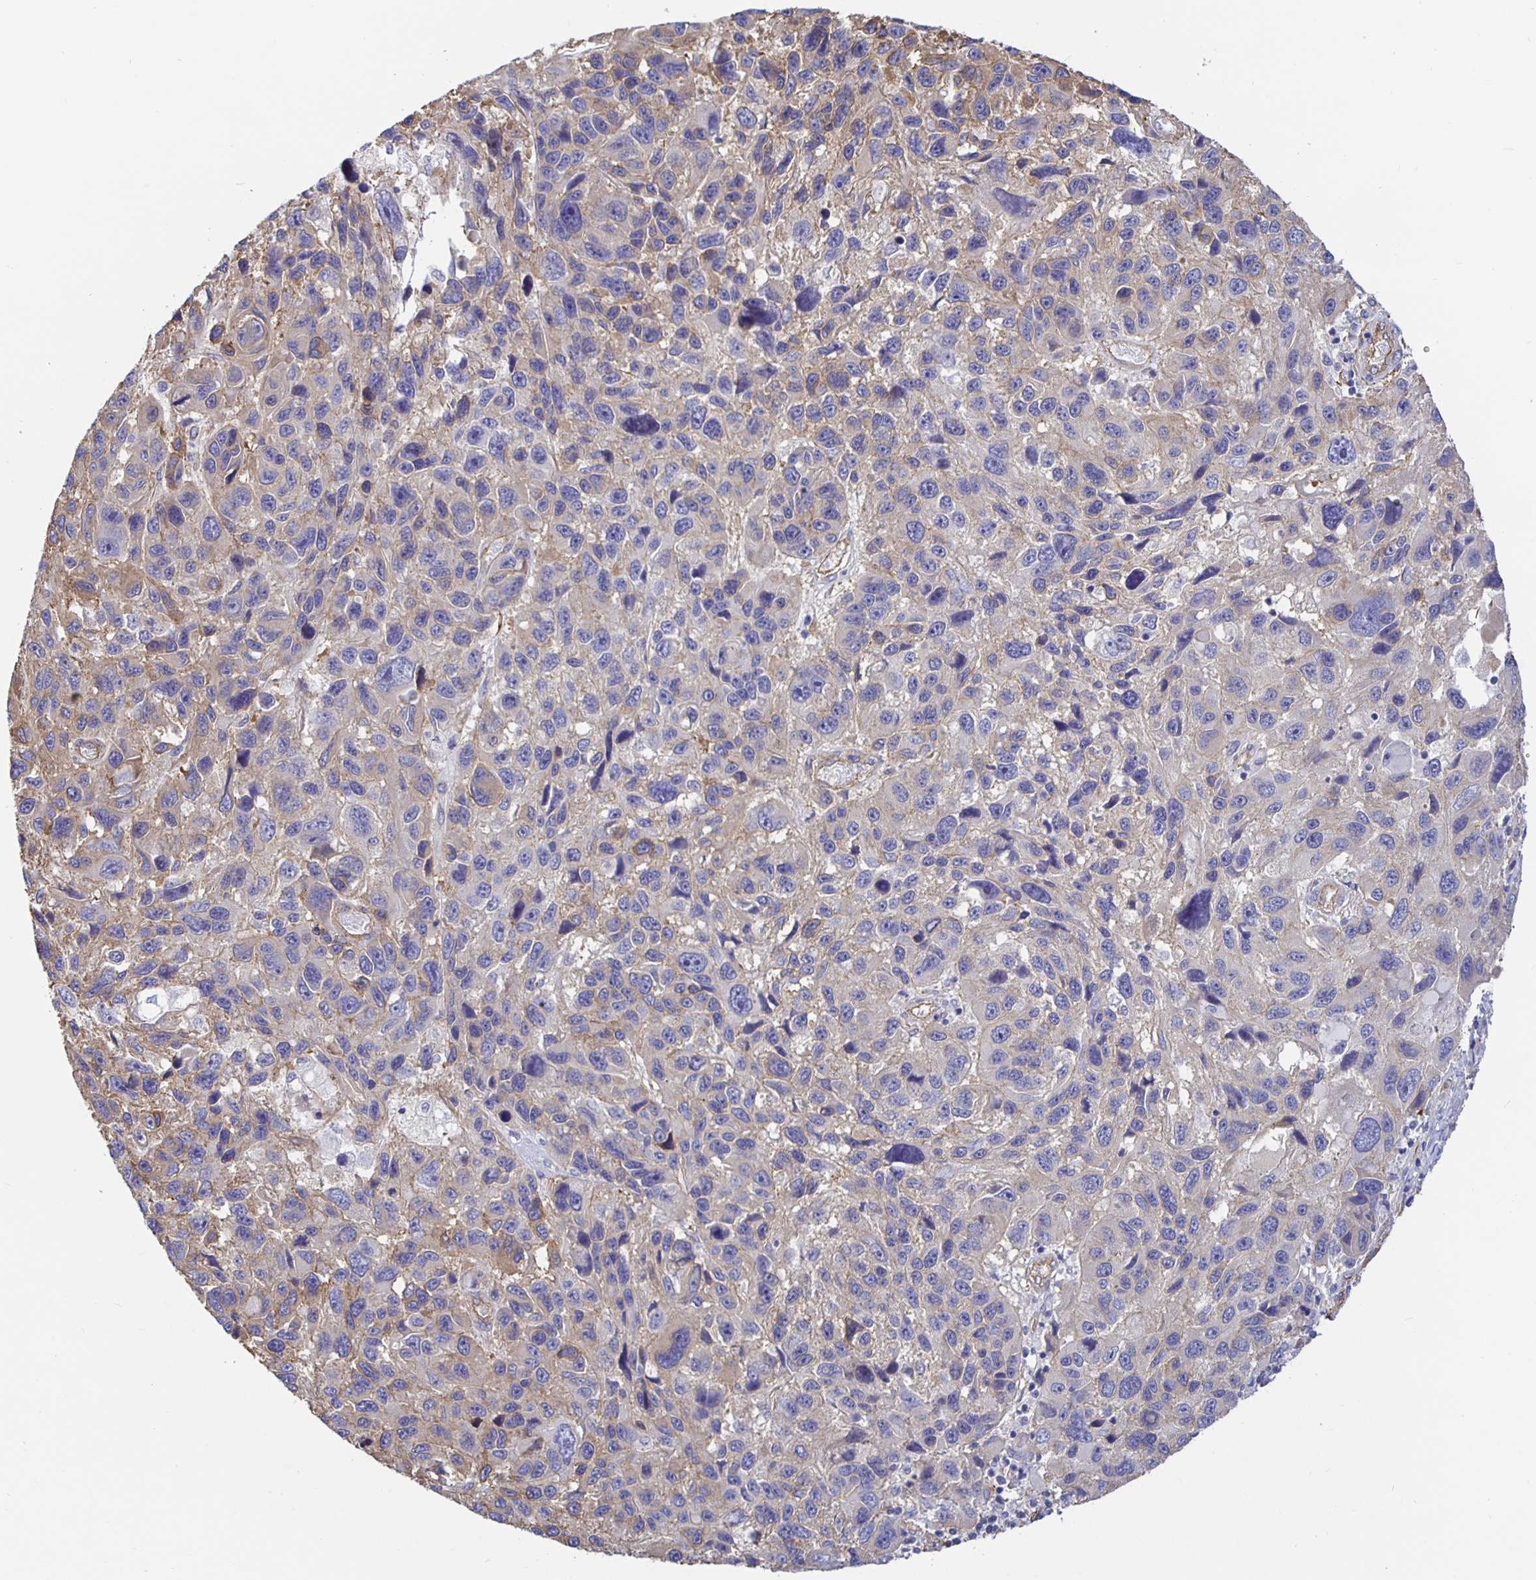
{"staining": {"intensity": "weak", "quantity": "<25%", "location": "cytoplasmic/membranous"}, "tissue": "melanoma", "cell_type": "Tumor cells", "image_type": "cancer", "snomed": [{"axis": "morphology", "description": "Malignant melanoma, NOS"}, {"axis": "topography", "description": "Skin"}], "caption": "The immunohistochemistry photomicrograph has no significant staining in tumor cells of malignant melanoma tissue.", "gene": "ARHGEF39", "patient": {"sex": "male", "age": 53}}